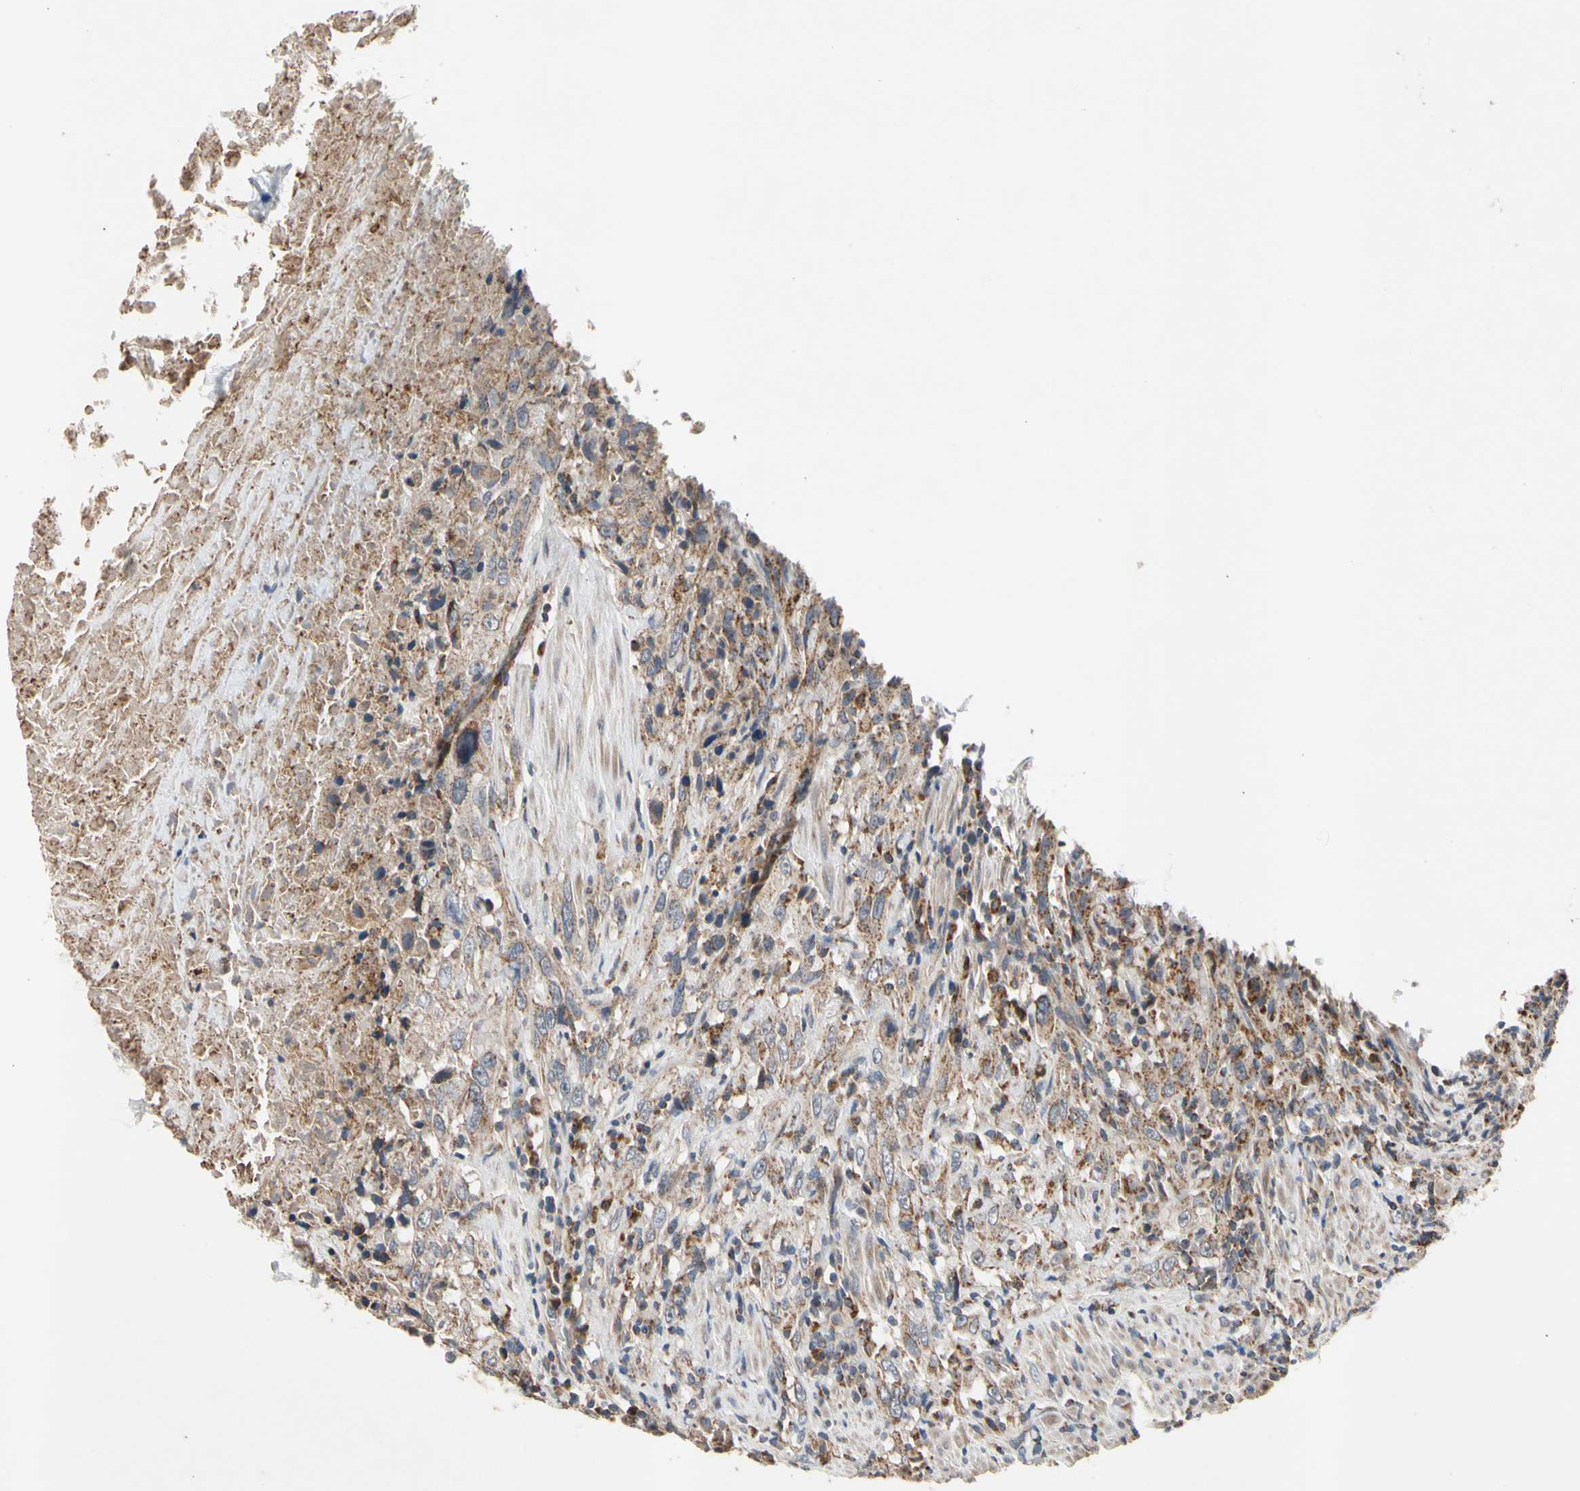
{"staining": {"intensity": "moderate", "quantity": ">75%", "location": "cytoplasmic/membranous"}, "tissue": "urothelial cancer", "cell_type": "Tumor cells", "image_type": "cancer", "snomed": [{"axis": "morphology", "description": "Urothelial carcinoma, High grade"}, {"axis": "topography", "description": "Urinary bladder"}], "caption": "A histopathology image of urothelial carcinoma (high-grade) stained for a protein reveals moderate cytoplasmic/membranous brown staining in tumor cells.", "gene": "GPD2", "patient": {"sex": "male", "age": 61}}